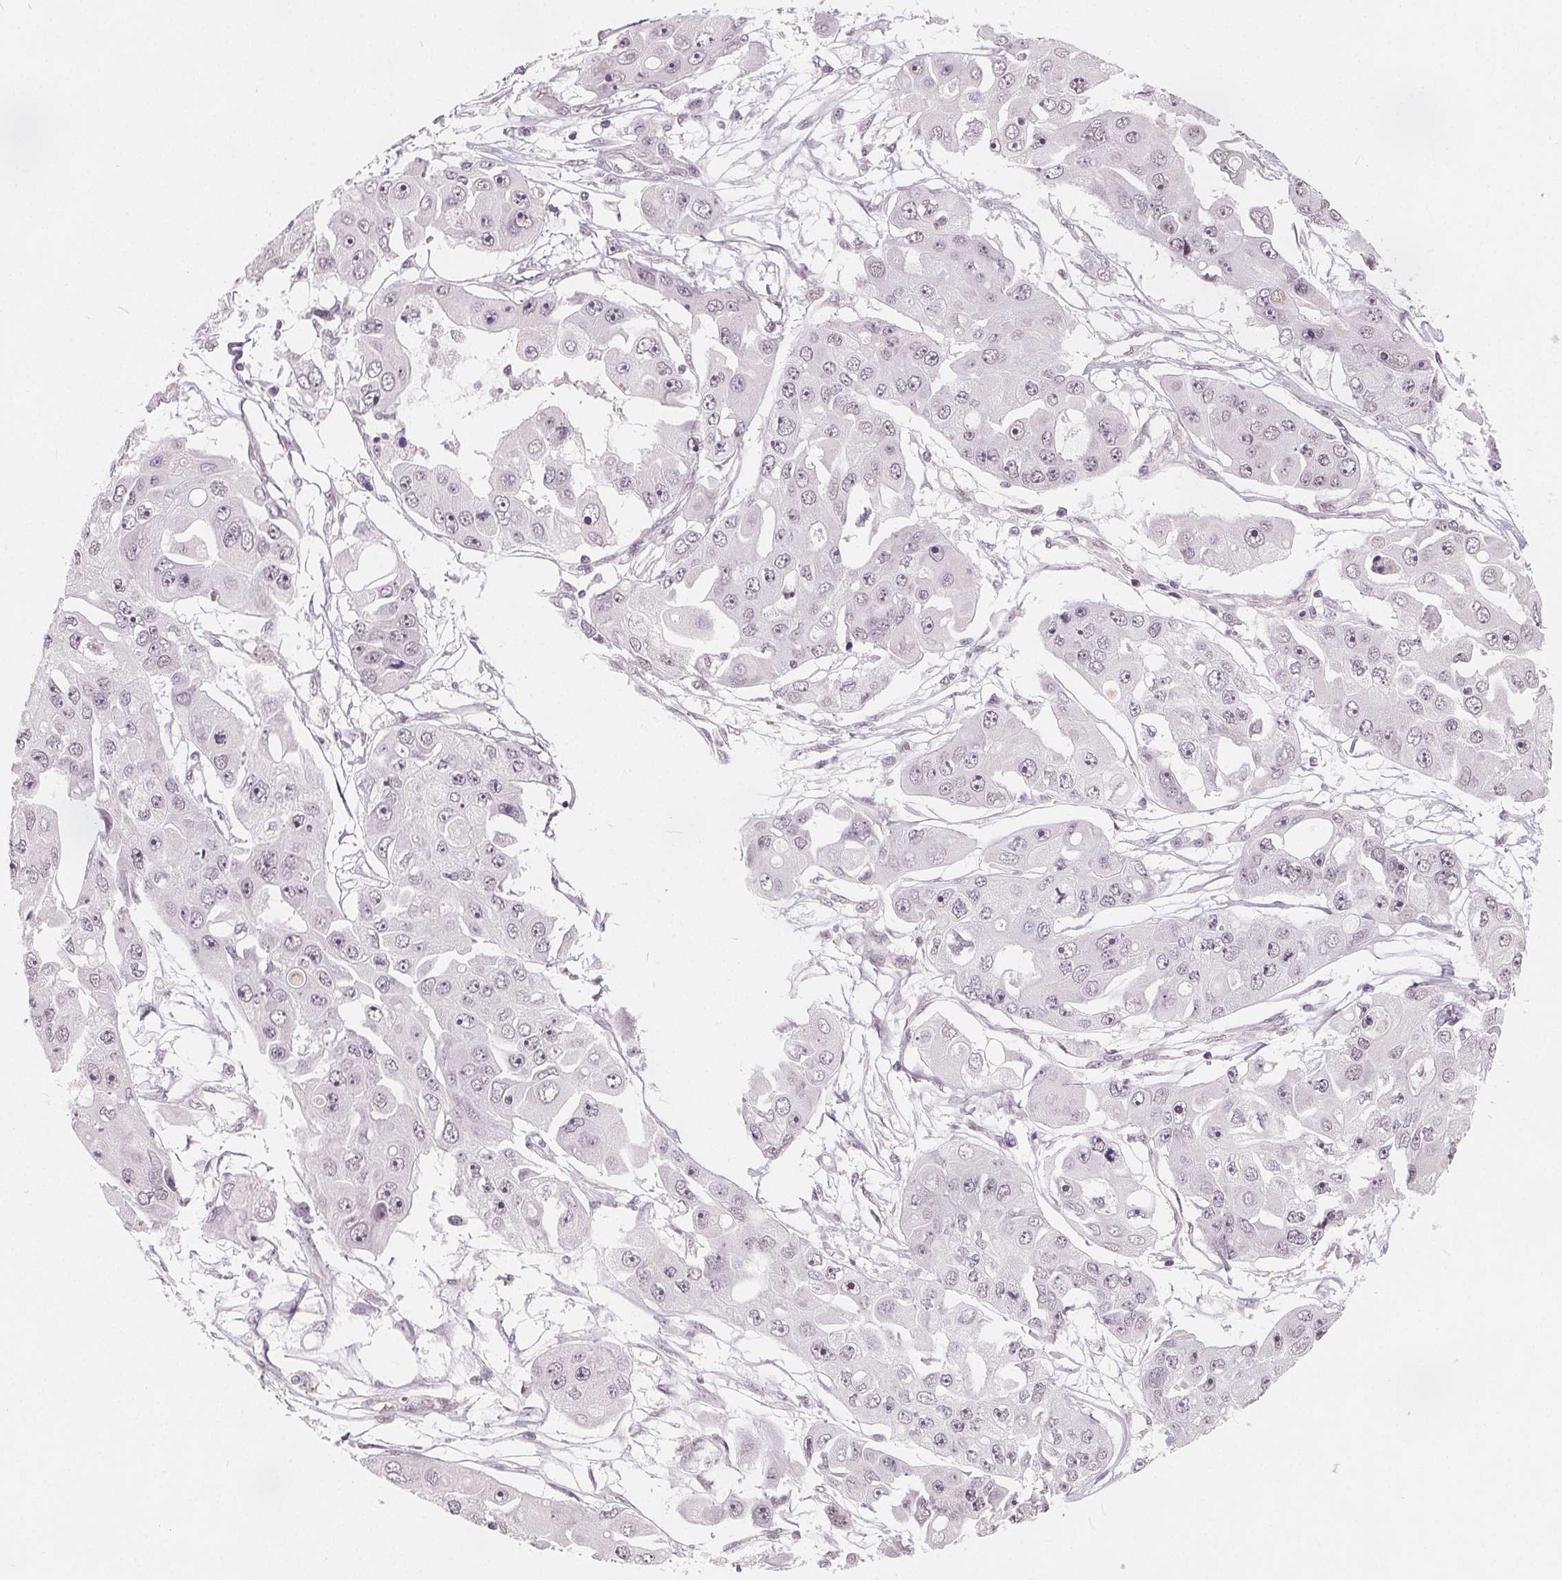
{"staining": {"intensity": "weak", "quantity": "25%-75%", "location": "nuclear"}, "tissue": "ovarian cancer", "cell_type": "Tumor cells", "image_type": "cancer", "snomed": [{"axis": "morphology", "description": "Cystadenocarcinoma, serous, NOS"}, {"axis": "topography", "description": "Ovary"}], "caption": "Immunohistochemical staining of human serous cystadenocarcinoma (ovarian) displays low levels of weak nuclear protein expression in approximately 25%-75% of tumor cells.", "gene": "NUP210L", "patient": {"sex": "female", "age": 56}}